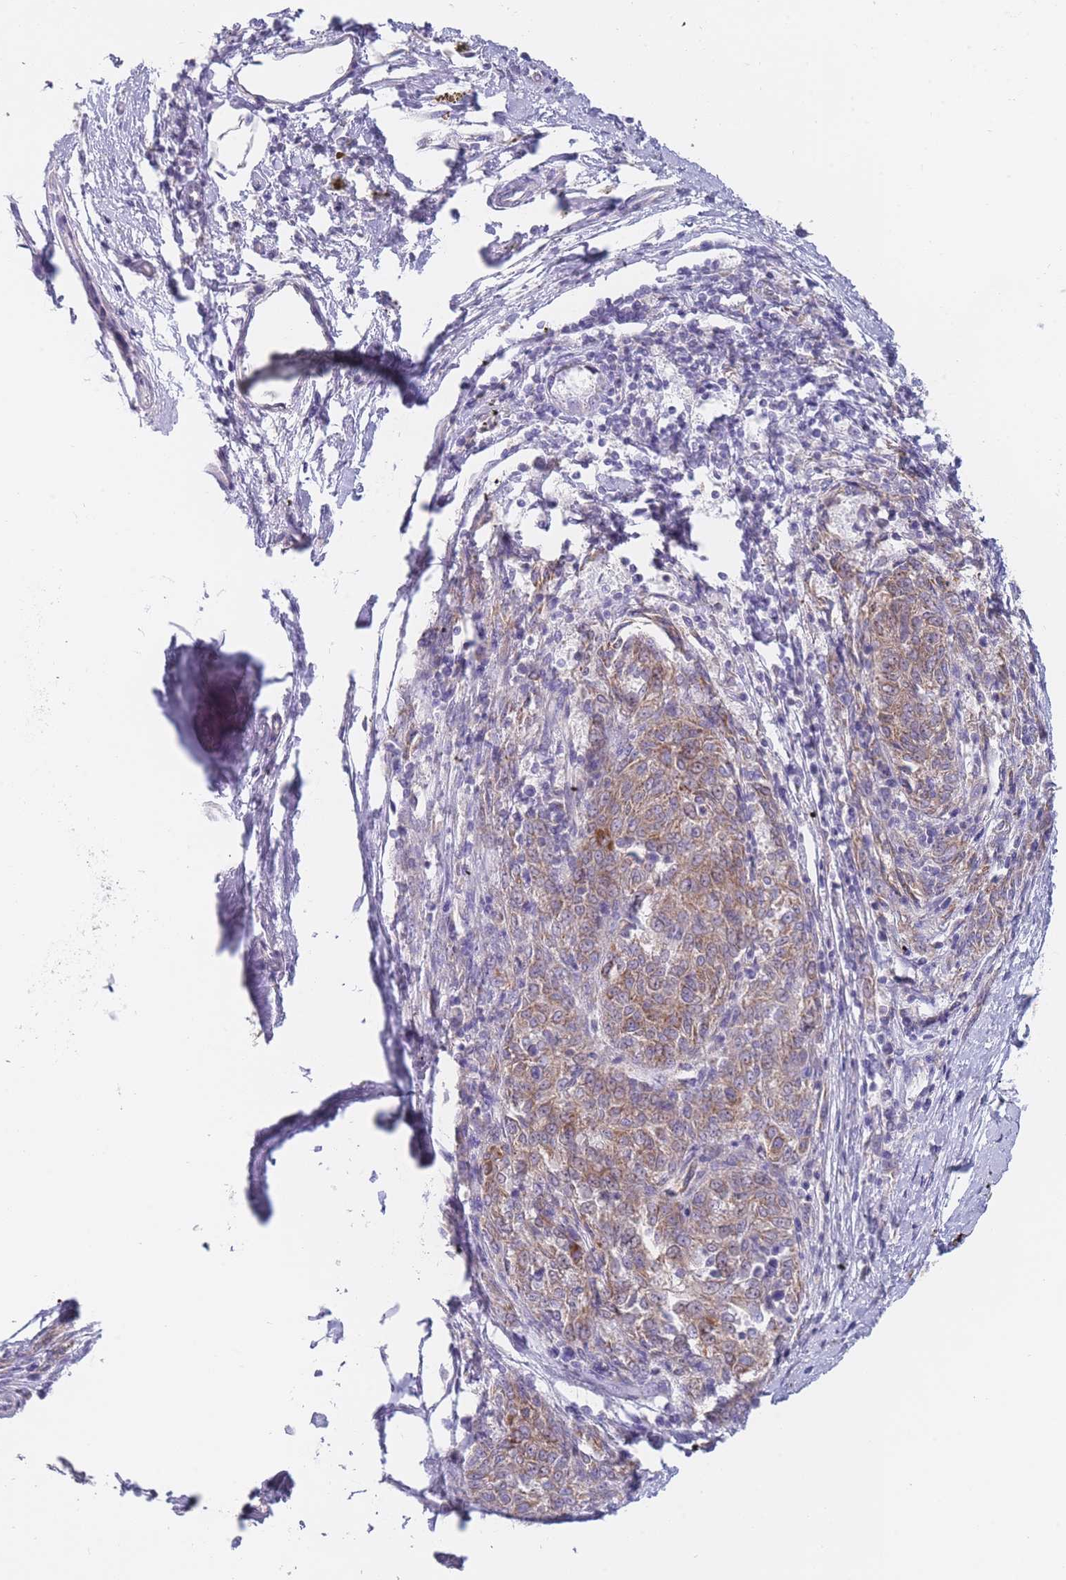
{"staining": {"intensity": "moderate", "quantity": ">75%", "location": "cytoplasmic/membranous"}, "tissue": "melanoma", "cell_type": "Tumor cells", "image_type": "cancer", "snomed": [{"axis": "morphology", "description": "Malignant melanoma, NOS"}, {"axis": "topography", "description": "Skin"}], "caption": "Malignant melanoma stained for a protein (brown) displays moderate cytoplasmic/membranous positive staining in approximately >75% of tumor cells.", "gene": "MRPS14", "patient": {"sex": "female", "age": 72}}